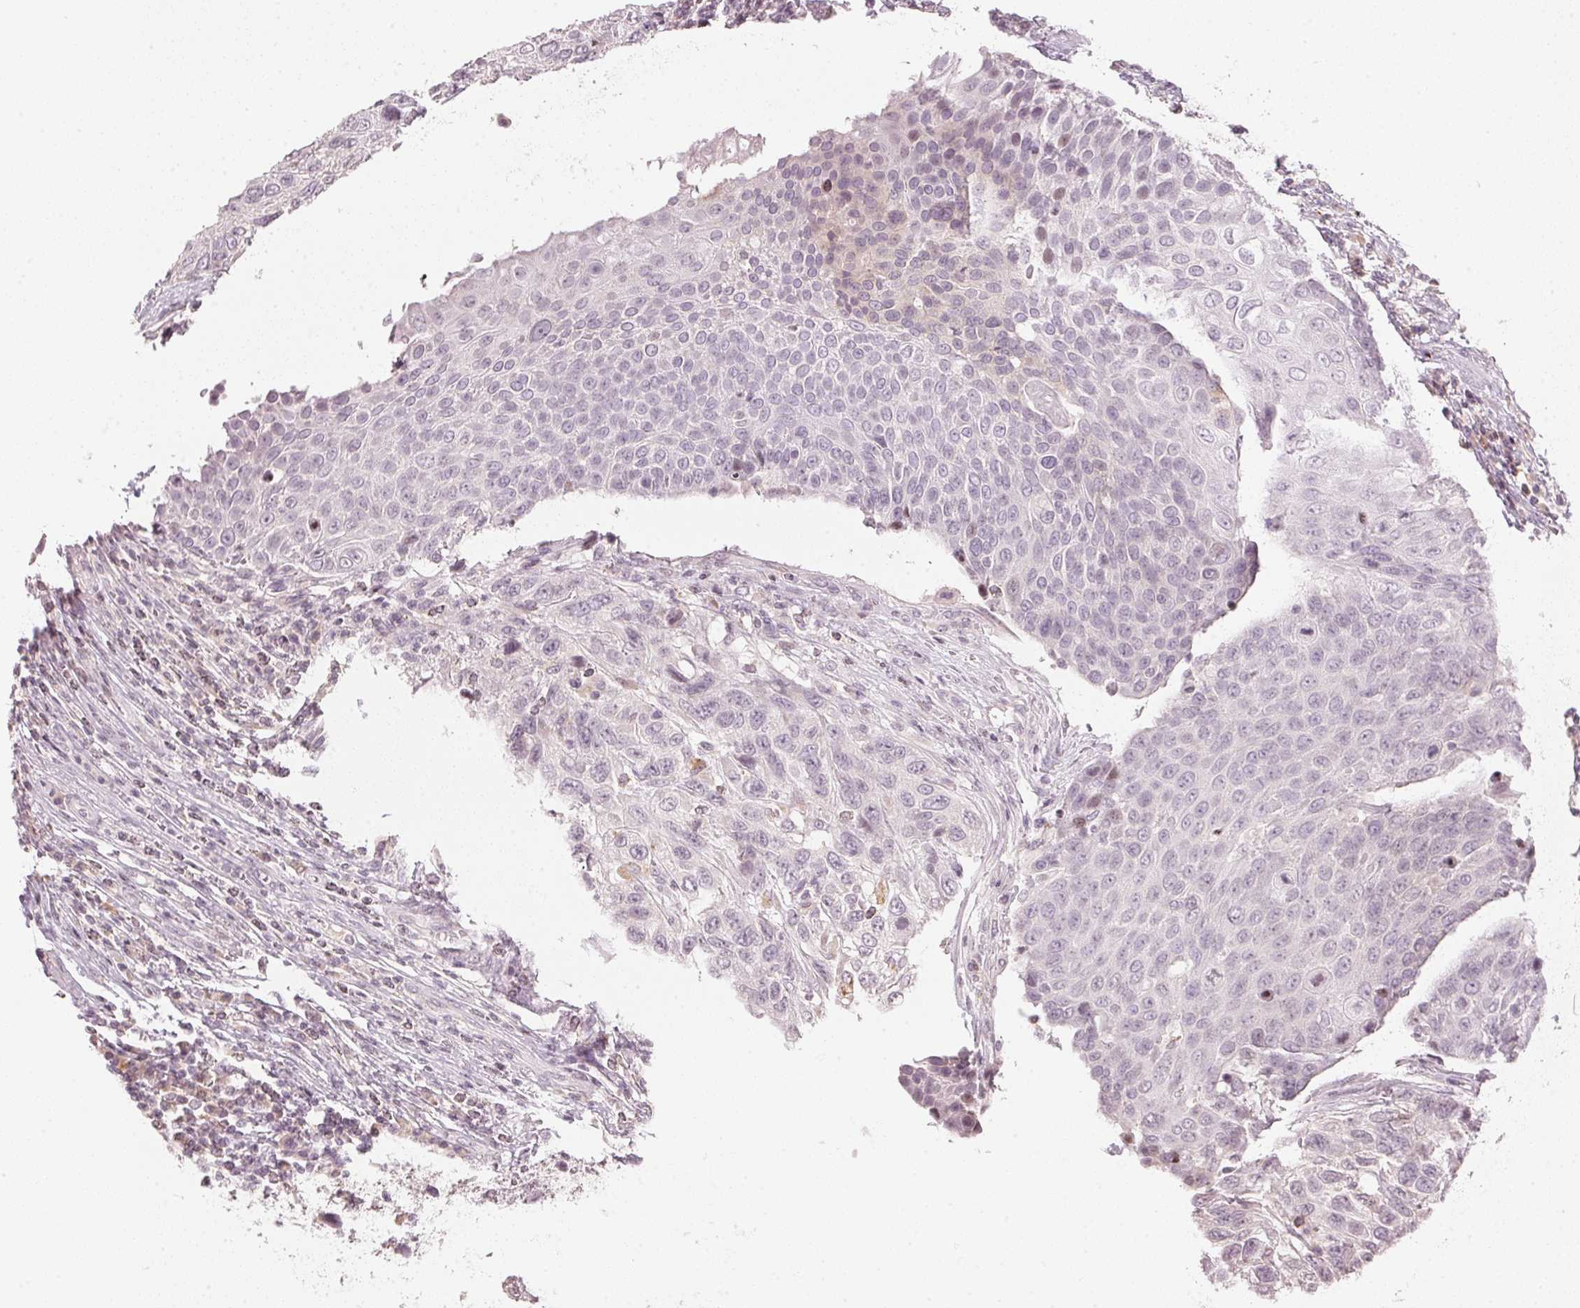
{"staining": {"intensity": "negative", "quantity": "none", "location": "none"}, "tissue": "urothelial cancer", "cell_type": "Tumor cells", "image_type": "cancer", "snomed": [{"axis": "morphology", "description": "Urothelial carcinoma, High grade"}, {"axis": "topography", "description": "Urinary bladder"}], "caption": "Immunohistochemistry image of urothelial carcinoma (high-grade) stained for a protein (brown), which shows no staining in tumor cells. The staining is performed using DAB (3,3'-diaminobenzidine) brown chromogen with nuclei counter-stained in using hematoxylin.", "gene": "SFRP4", "patient": {"sex": "female", "age": 70}}